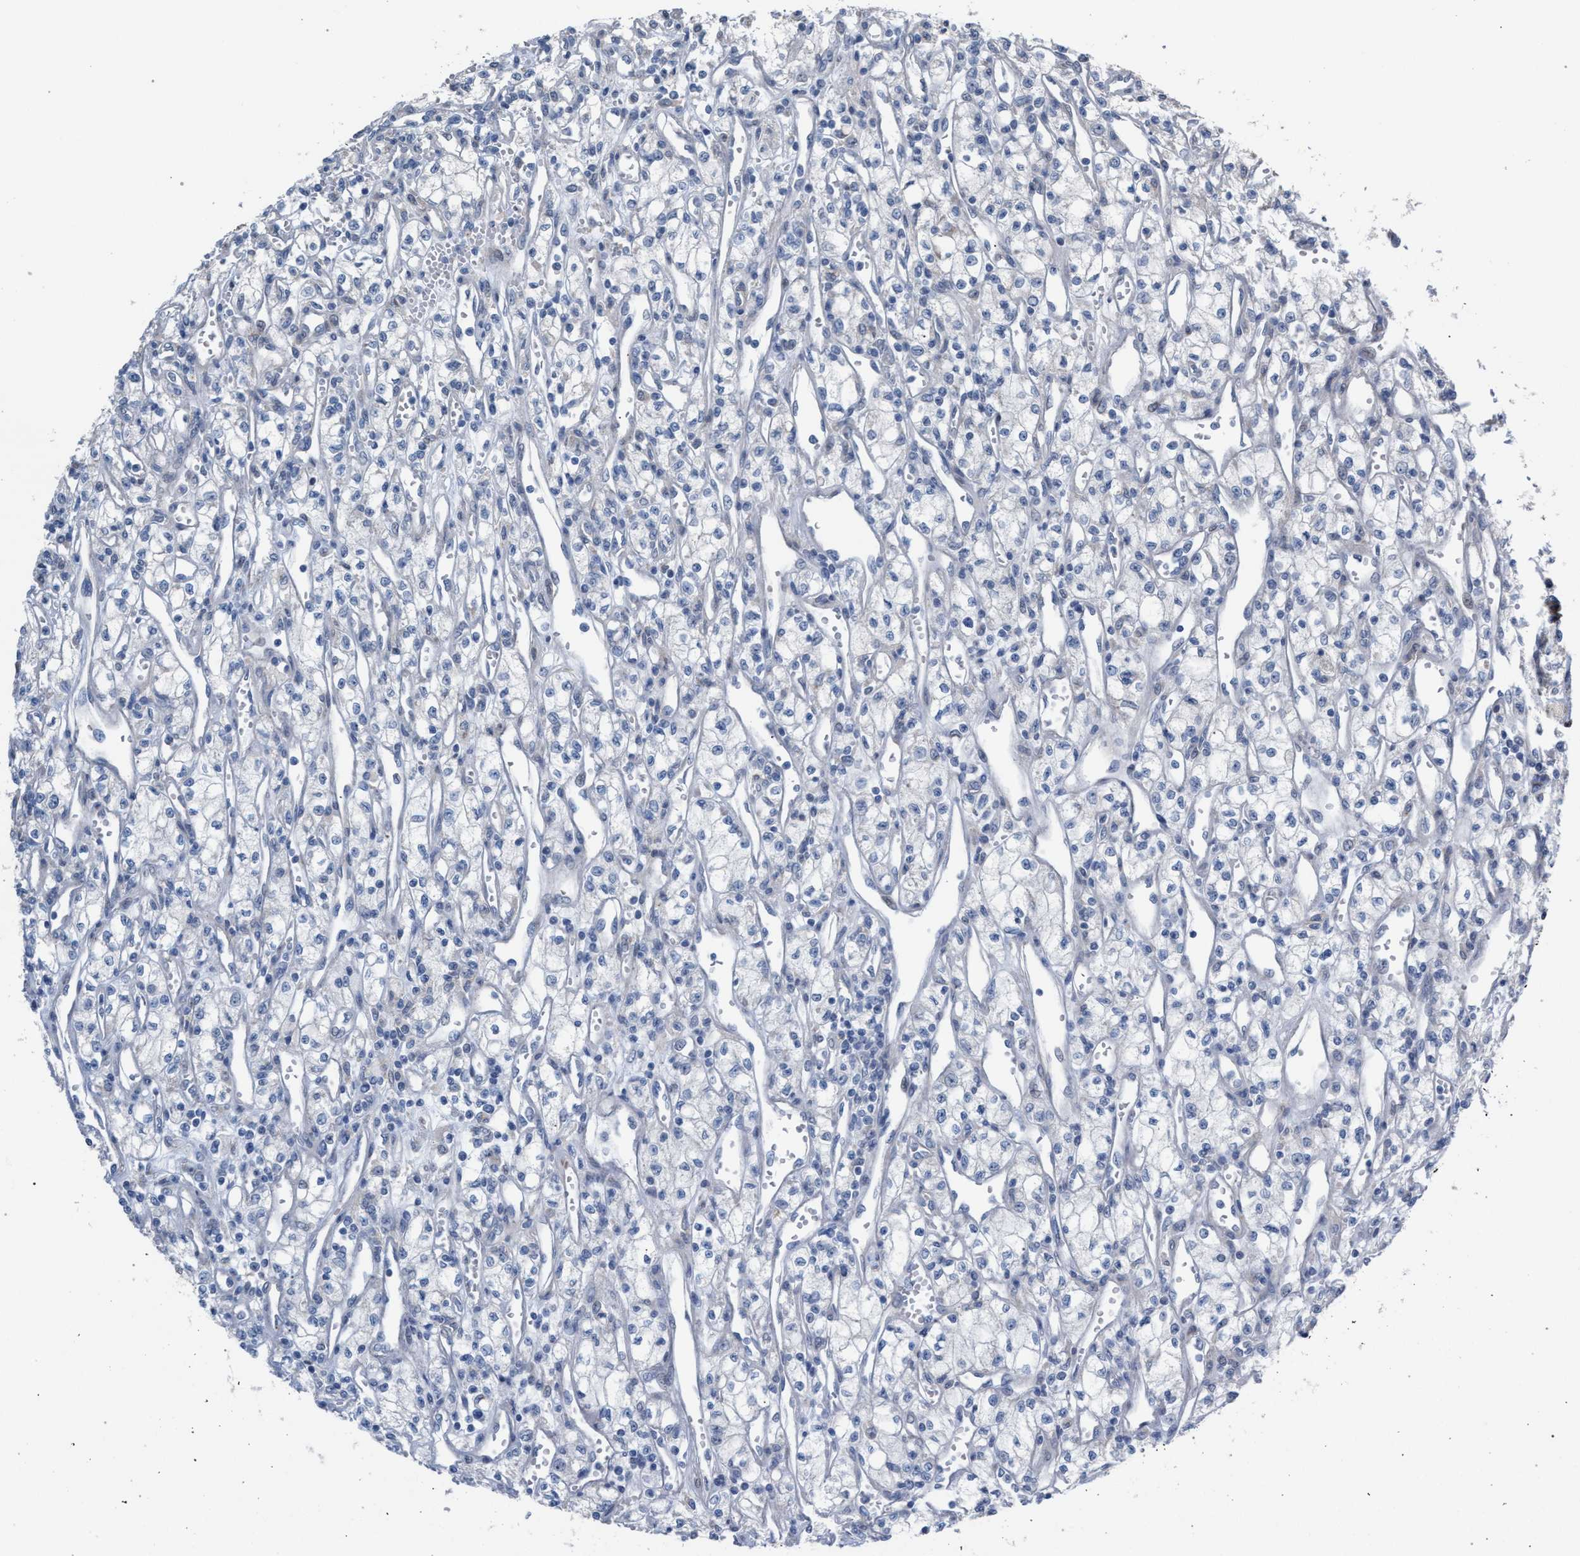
{"staining": {"intensity": "negative", "quantity": "none", "location": "none"}, "tissue": "renal cancer", "cell_type": "Tumor cells", "image_type": "cancer", "snomed": [{"axis": "morphology", "description": "Adenocarcinoma, NOS"}, {"axis": "topography", "description": "Kidney"}], "caption": "IHC of human renal cancer demonstrates no positivity in tumor cells.", "gene": "RNF135", "patient": {"sex": "male", "age": 59}}